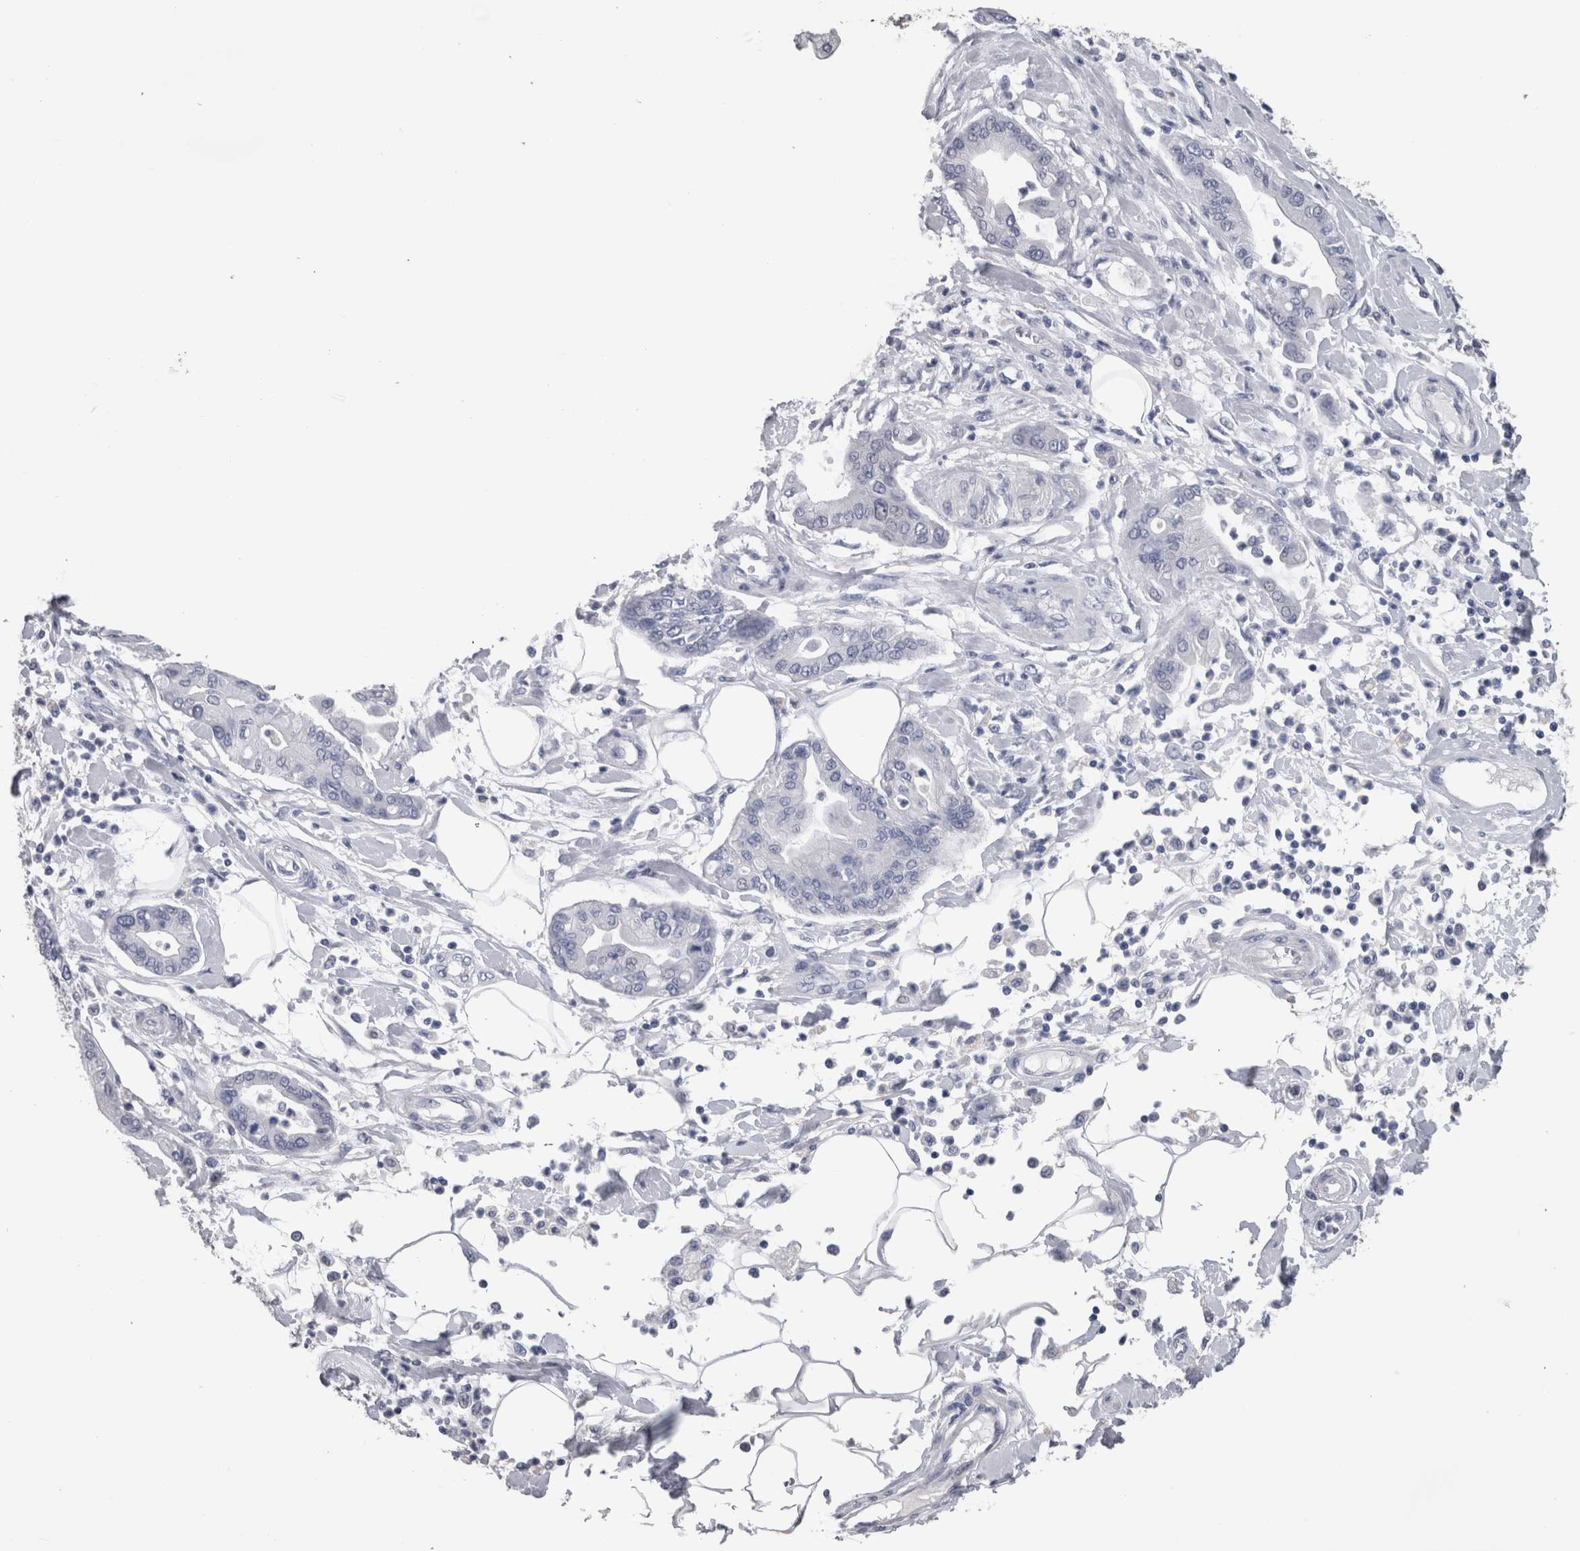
{"staining": {"intensity": "negative", "quantity": "none", "location": "none"}, "tissue": "pancreatic cancer", "cell_type": "Tumor cells", "image_type": "cancer", "snomed": [{"axis": "morphology", "description": "Adenocarcinoma, NOS"}, {"axis": "morphology", "description": "Adenocarcinoma, metastatic, NOS"}, {"axis": "topography", "description": "Lymph node"}, {"axis": "topography", "description": "Pancreas"}, {"axis": "topography", "description": "Duodenum"}], "caption": "Histopathology image shows no protein staining in tumor cells of pancreatic cancer (metastatic adenocarcinoma) tissue.", "gene": "CA8", "patient": {"sex": "female", "age": 64}}